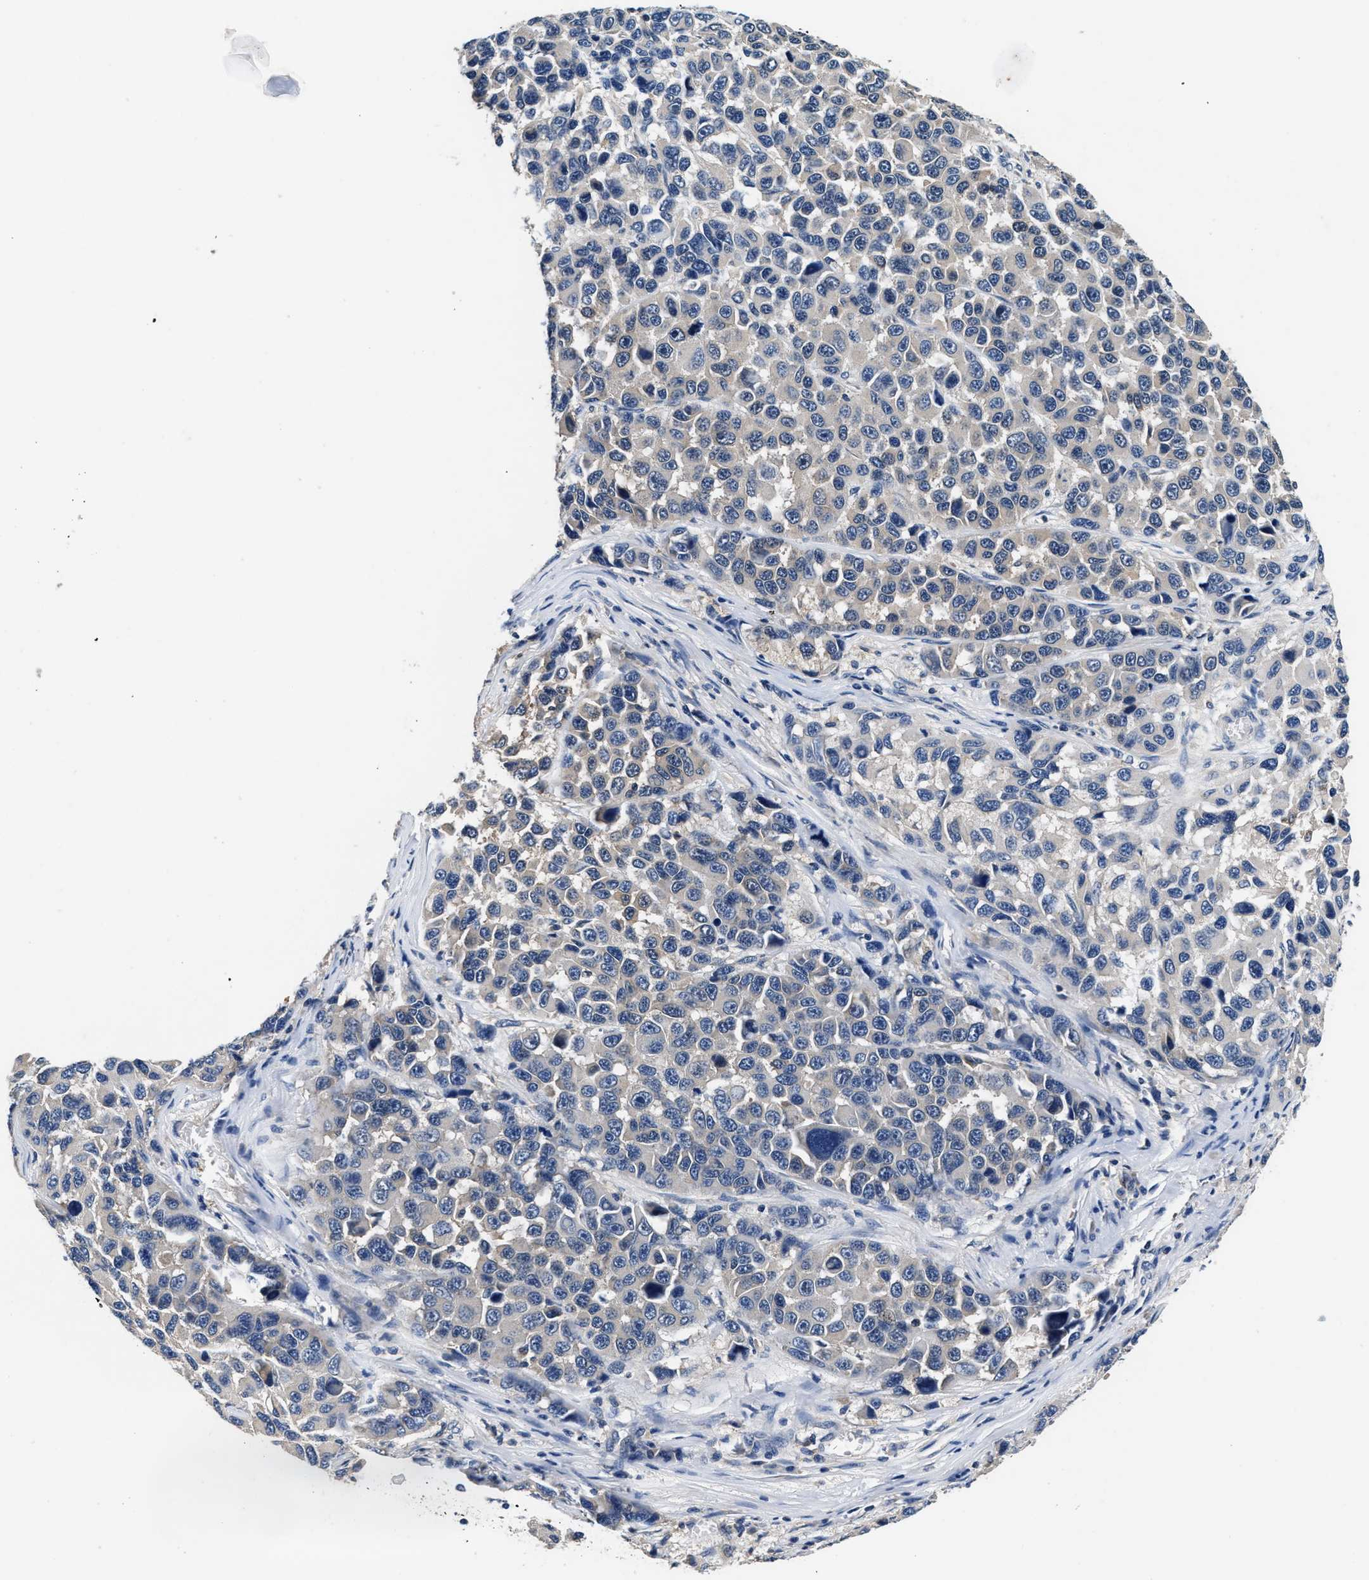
{"staining": {"intensity": "negative", "quantity": "none", "location": "none"}, "tissue": "melanoma", "cell_type": "Tumor cells", "image_type": "cancer", "snomed": [{"axis": "morphology", "description": "Malignant melanoma, NOS"}, {"axis": "topography", "description": "Skin"}], "caption": "DAB (3,3'-diaminobenzidine) immunohistochemical staining of melanoma shows no significant positivity in tumor cells. (DAB immunohistochemistry (IHC) visualized using brightfield microscopy, high magnification).", "gene": "ANKIB1", "patient": {"sex": "male", "age": 53}}